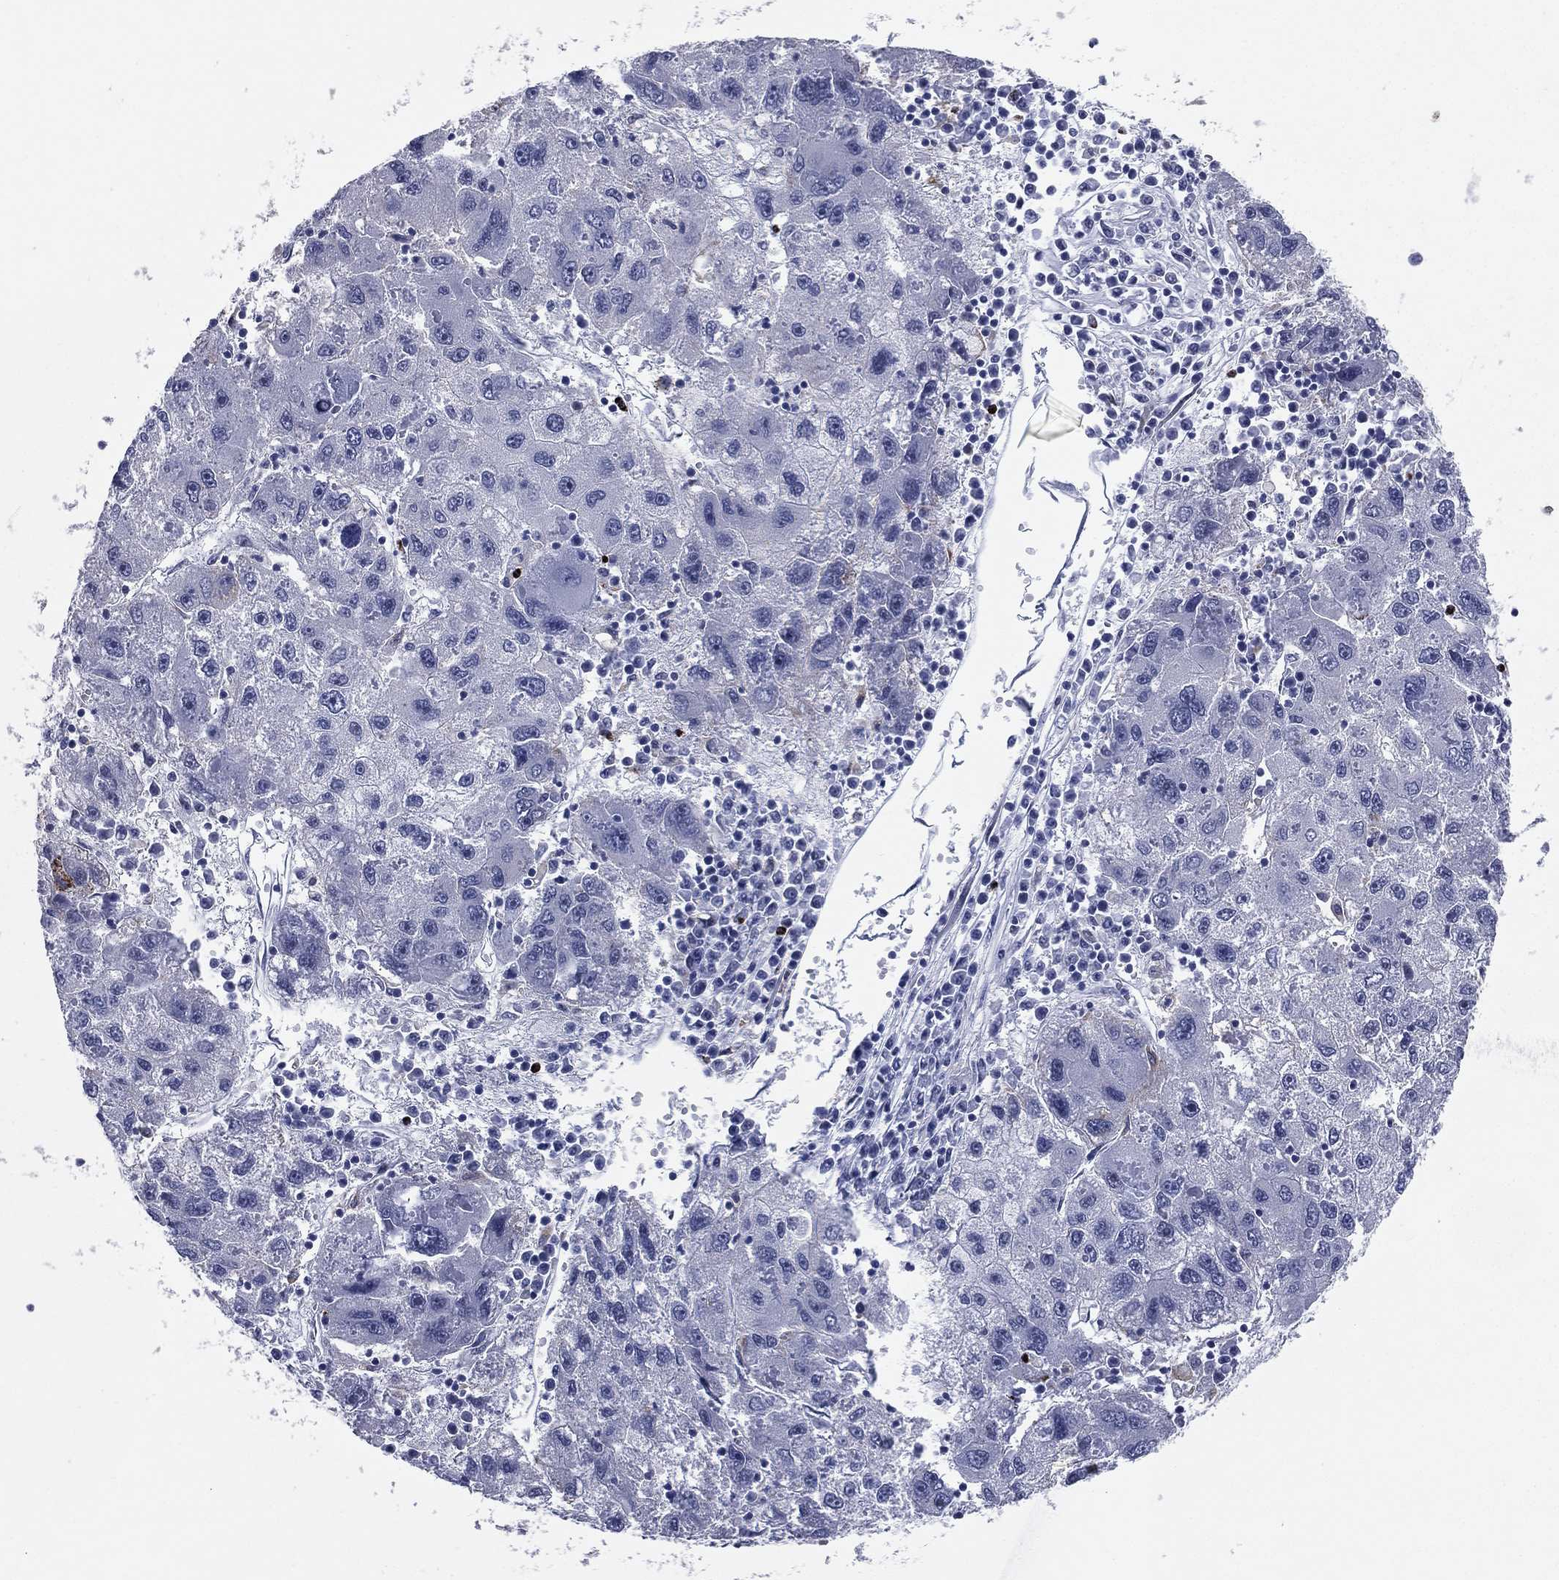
{"staining": {"intensity": "negative", "quantity": "none", "location": "none"}, "tissue": "liver cancer", "cell_type": "Tumor cells", "image_type": "cancer", "snomed": [{"axis": "morphology", "description": "Carcinoma, Hepatocellular, NOS"}, {"axis": "topography", "description": "Liver"}], "caption": "This photomicrograph is of liver cancer (hepatocellular carcinoma) stained with immunohistochemistry (IHC) to label a protein in brown with the nuclei are counter-stained blue. There is no positivity in tumor cells.", "gene": "HLA-DOA", "patient": {"sex": "male", "age": 75}}